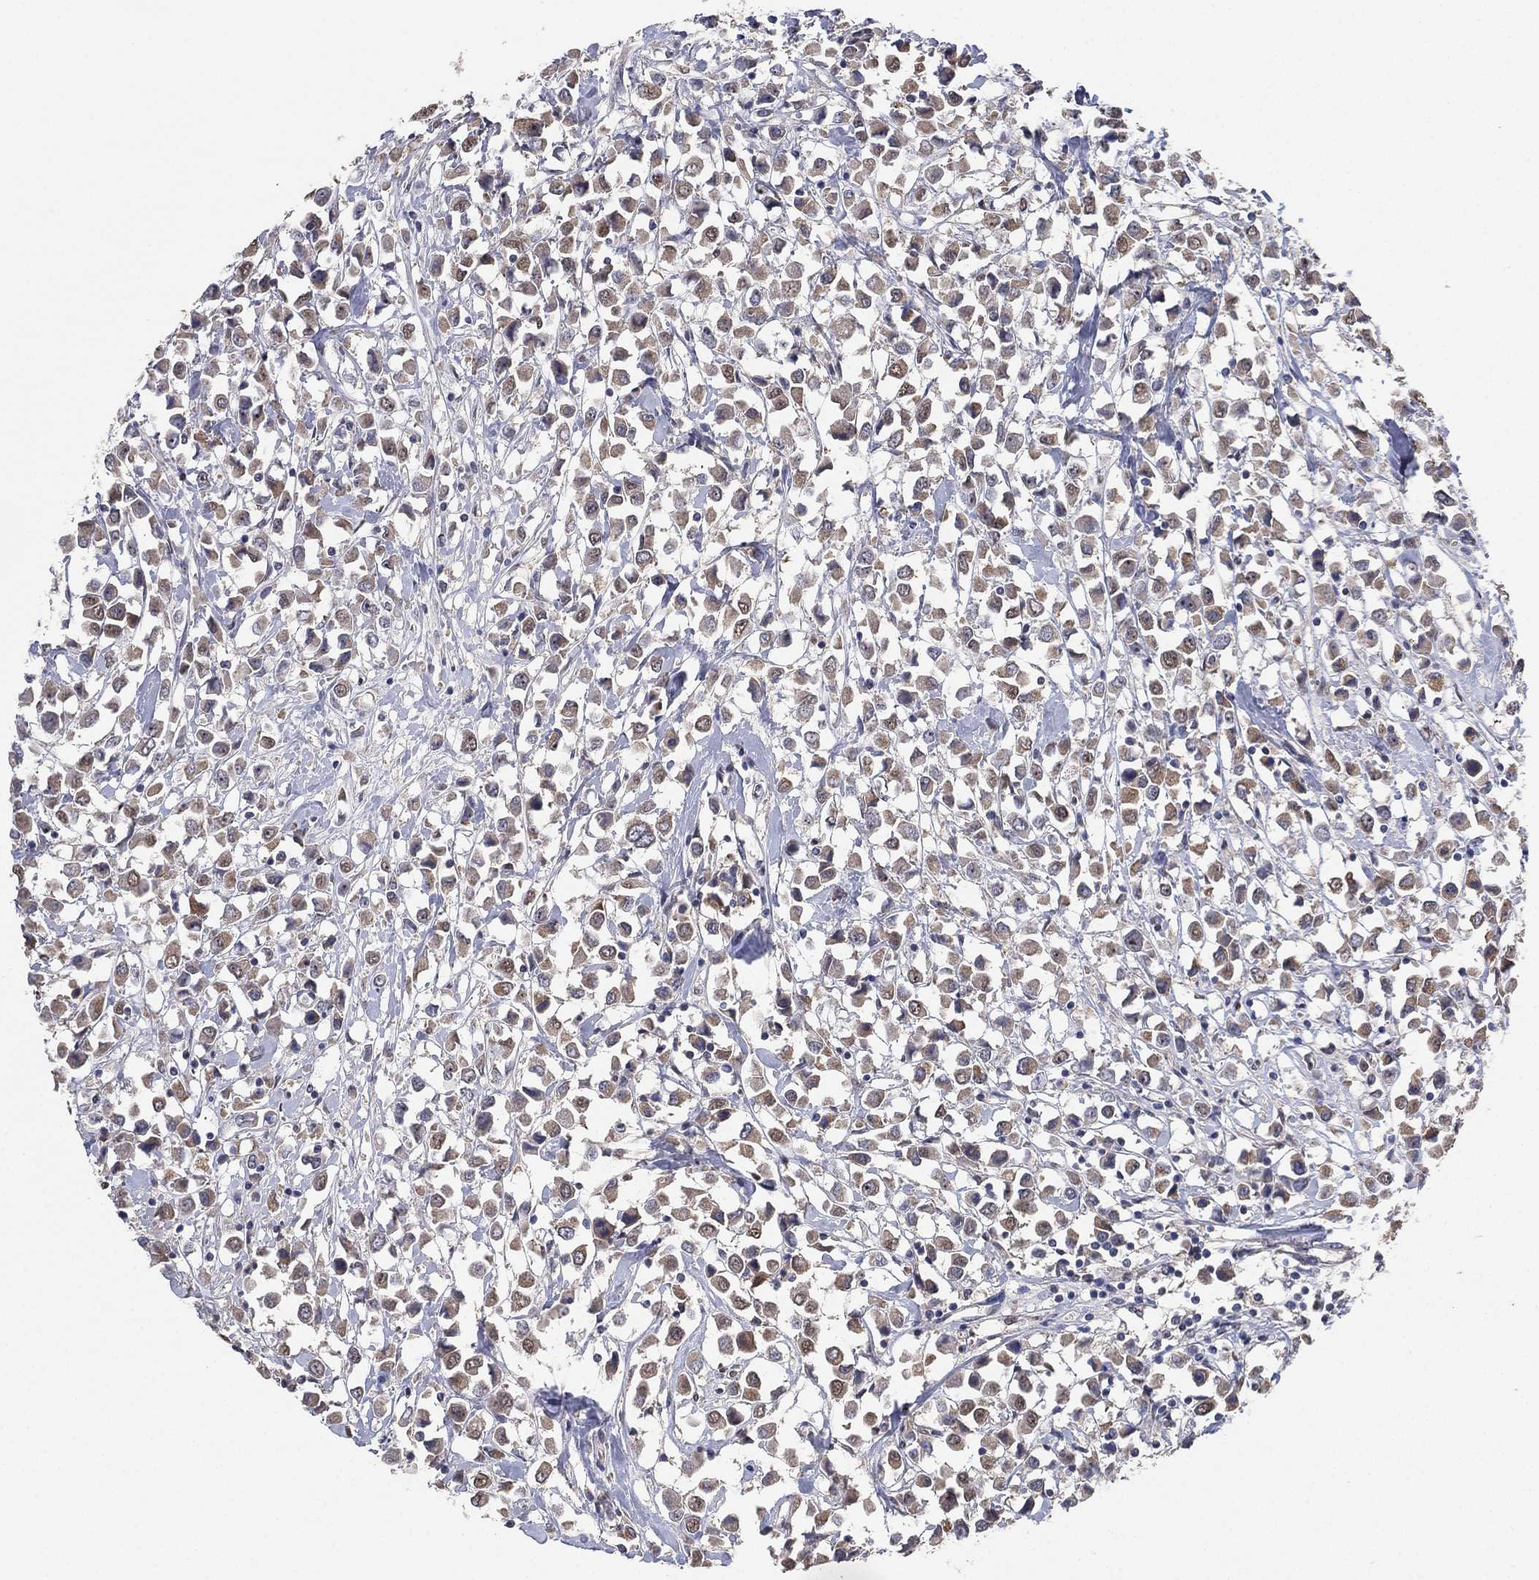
{"staining": {"intensity": "weak", "quantity": ">75%", "location": "cytoplasmic/membranous"}, "tissue": "breast cancer", "cell_type": "Tumor cells", "image_type": "cancer", "snomed": [{"axis": "morphology", "description": "Duct carcinoma"}, {"axis": "topography", "description": "Breast"}], "caption": "Brown immunohistochemical staining in human breast cancer displays weak cytoplasmic/membranous staining in approximately >75% of tumor cells. (Brightfield microscopy of DAB IHC at high magnification).", "gene": "ALDH7A1", "patient": {"sex": "female", "age": 61}}